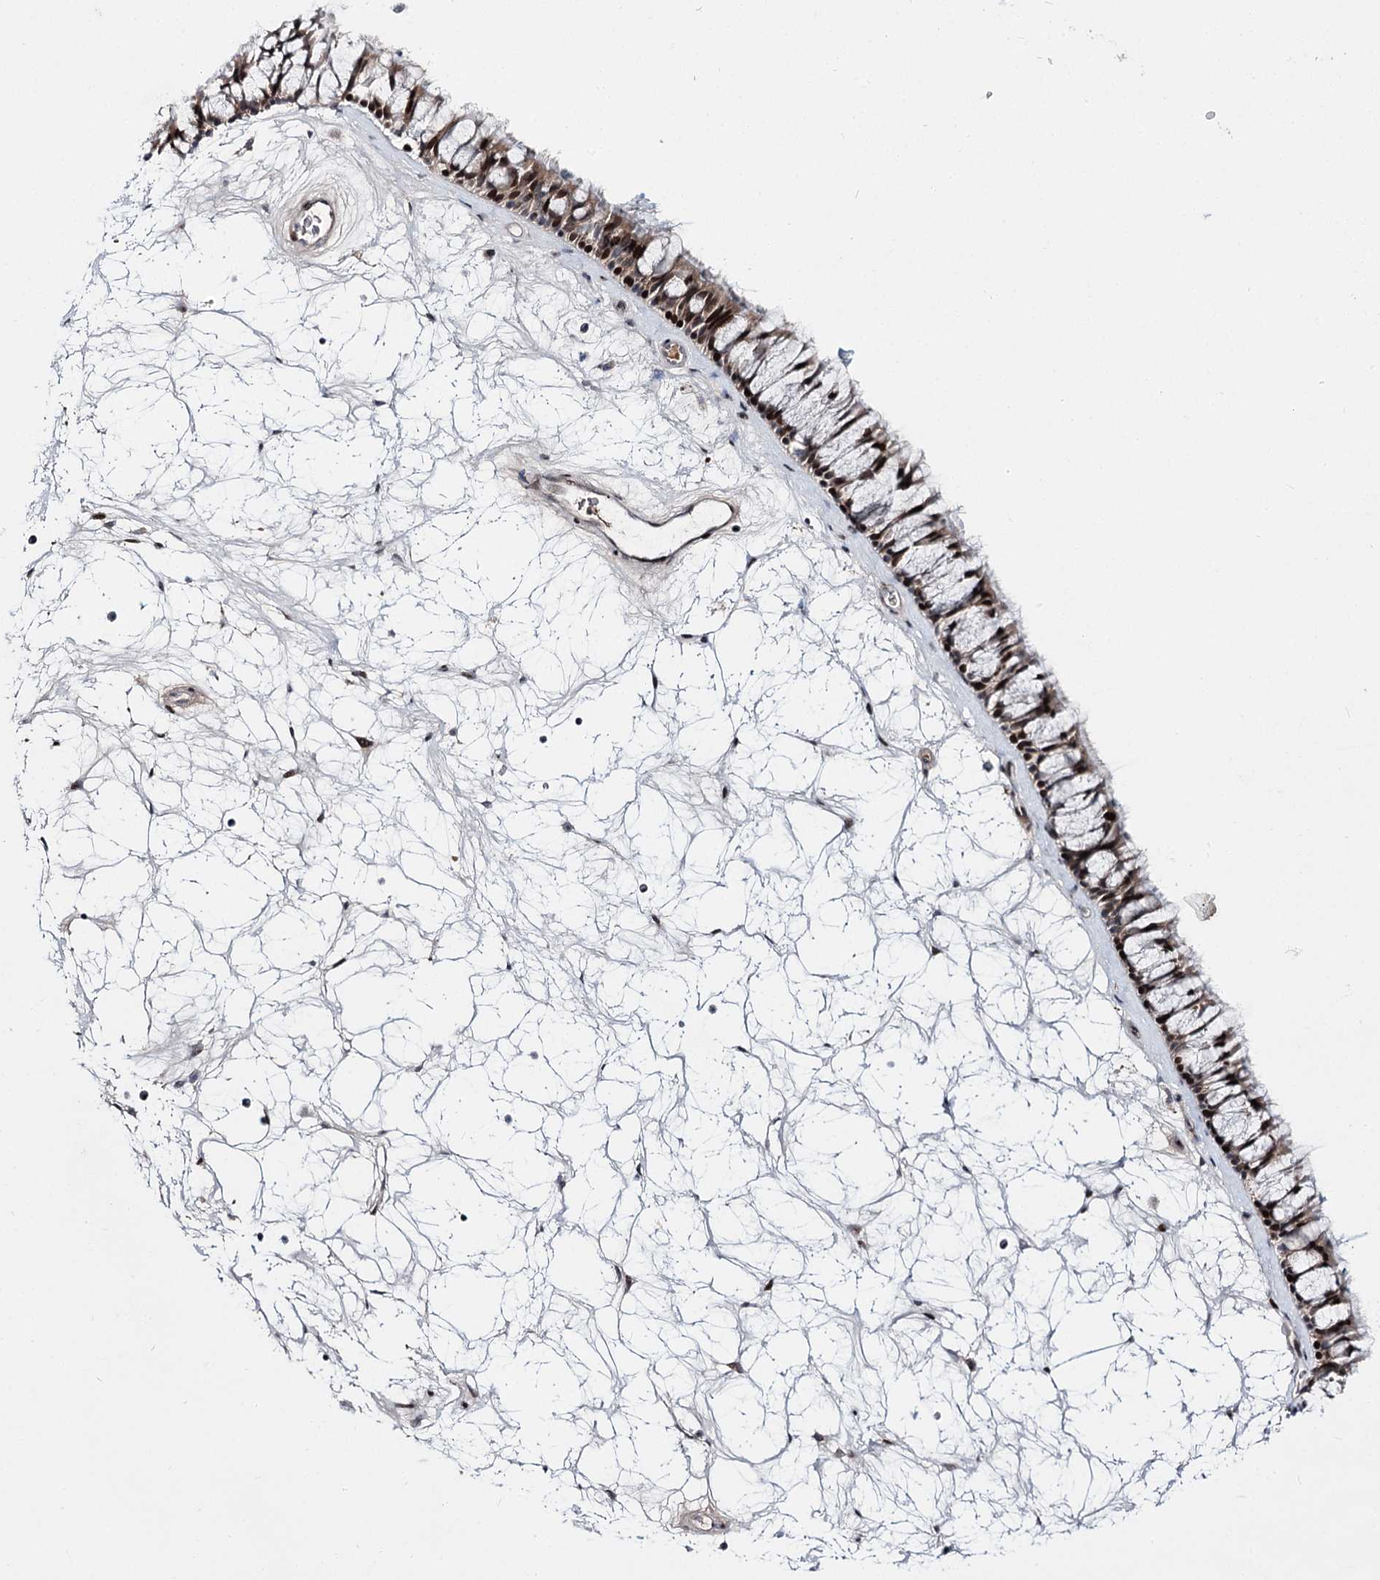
{"staining": {"intensity": "strong", "quantity": ">75%", "location": "nuclear"}, "tissue": "nasopharynx", "cell_type": "Respiratory epithelial cells", "image_type": "normal", "snomed": [{"axis": "morphology", "description": "Normal tissue, NOS"}, {"axis": "topography", "description": "Nasopharynx"}], "caption": "Immunohistochemical staining of unremarkable human nasopharynx demonstrates strong nuclear protein staining in approximately >75% of respiratory epithelial cells.", "gene": "ITFG2", "patient": {"sex": "male", "age": 64}}